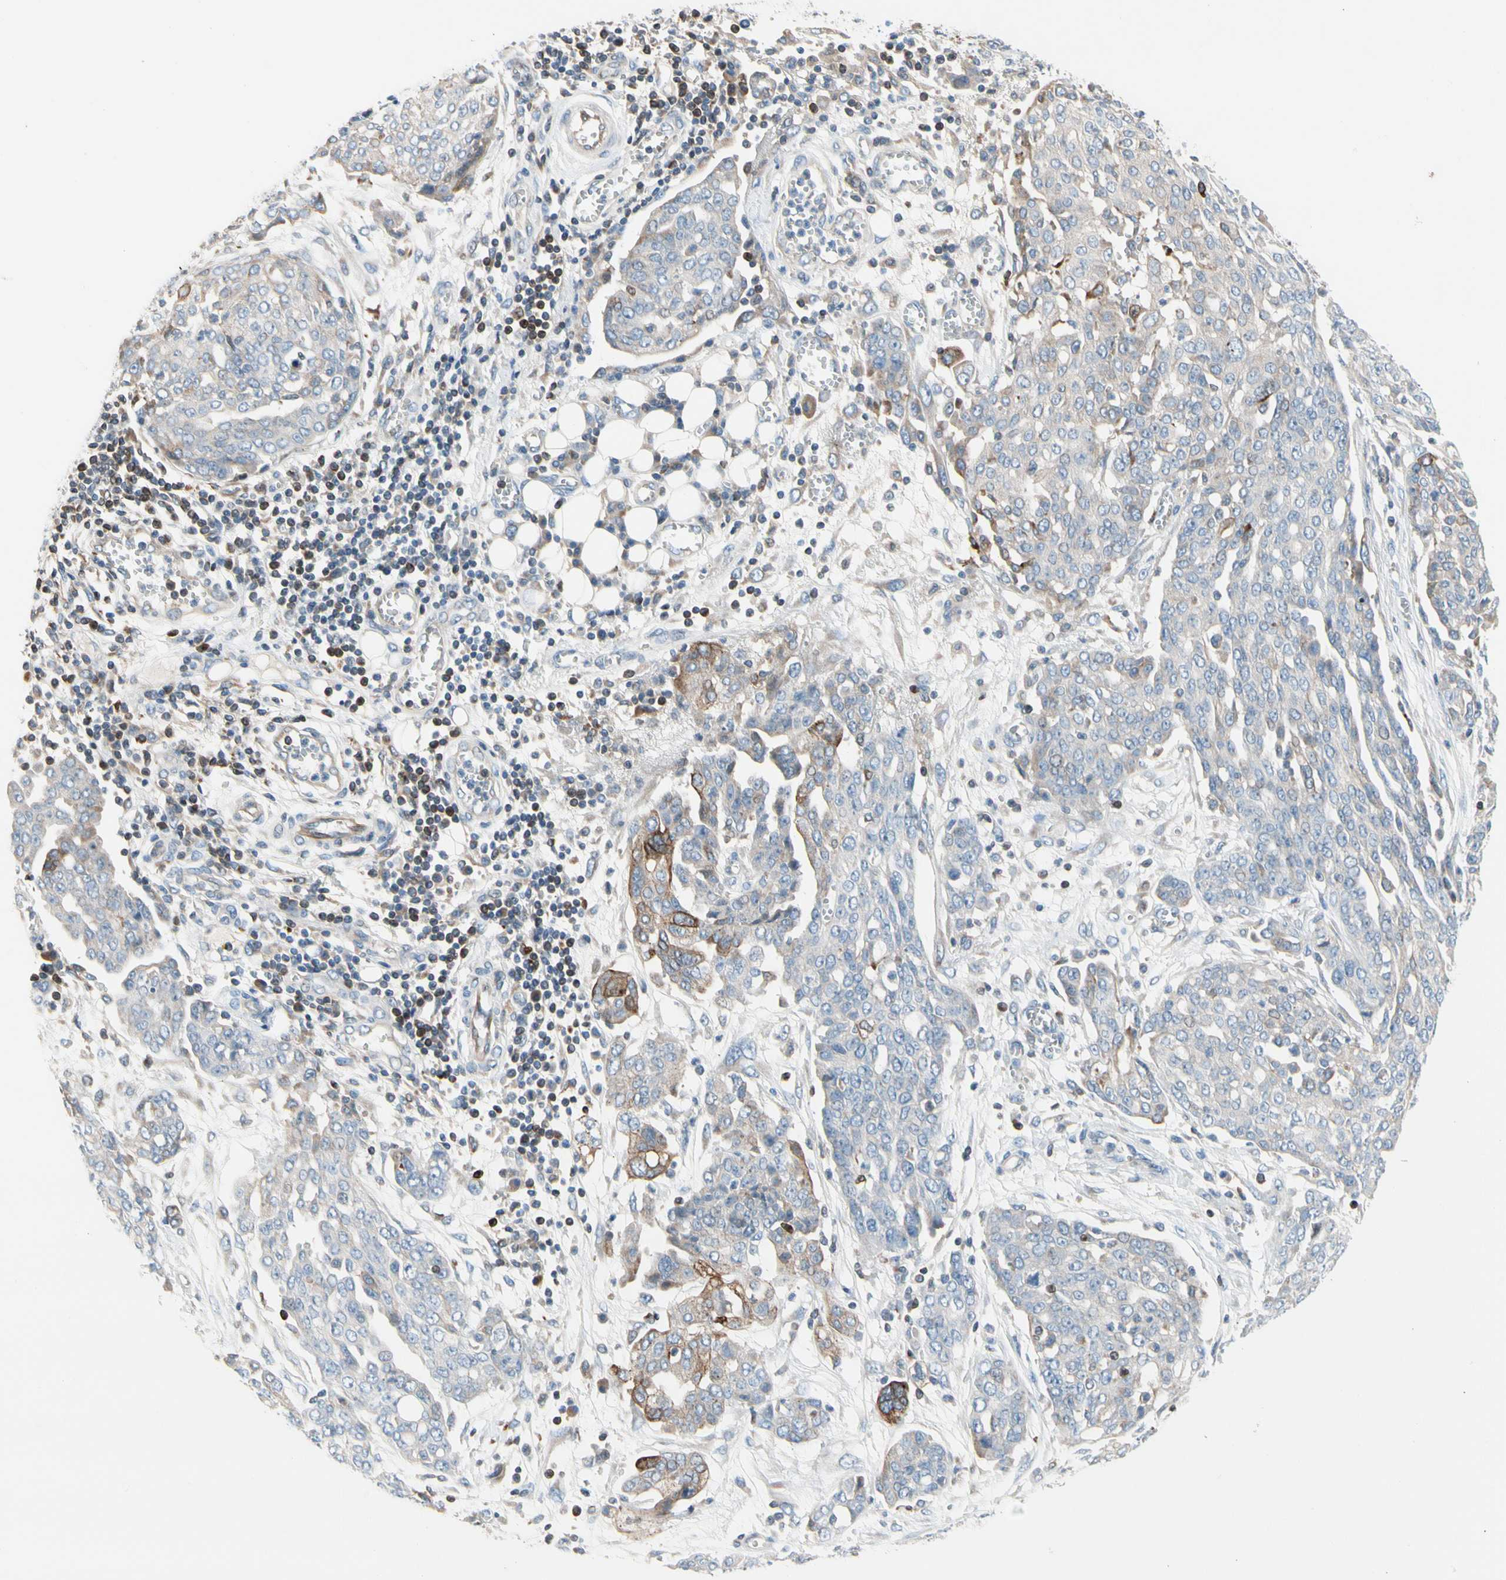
{"staining": {"intensity": "negative", "quantity": "none", "location": "none"}, "tissue": "ovarian cancer", "cell_type": "Tumor cells", "image_type": "cancer", "snomed": [{"axis": "morphology", "description": "Cystadenocarcinoma, serous, NOS"}, {"axis": "topography", "description": "Soft tissue"}, {"axis": "topography", "description": "Ovary"}], "caption": "DAB immunohistochemical staining of human serous cystadenocarcinoma (ovarian) displays no significant positivity in tumor cells. (DAB (3,3'-diaminobenzidine) immunohistochemistry with hematoxylin counter stain).", "gene": "MAP3K3", "patient": {"sex": "female", "age": 57}}